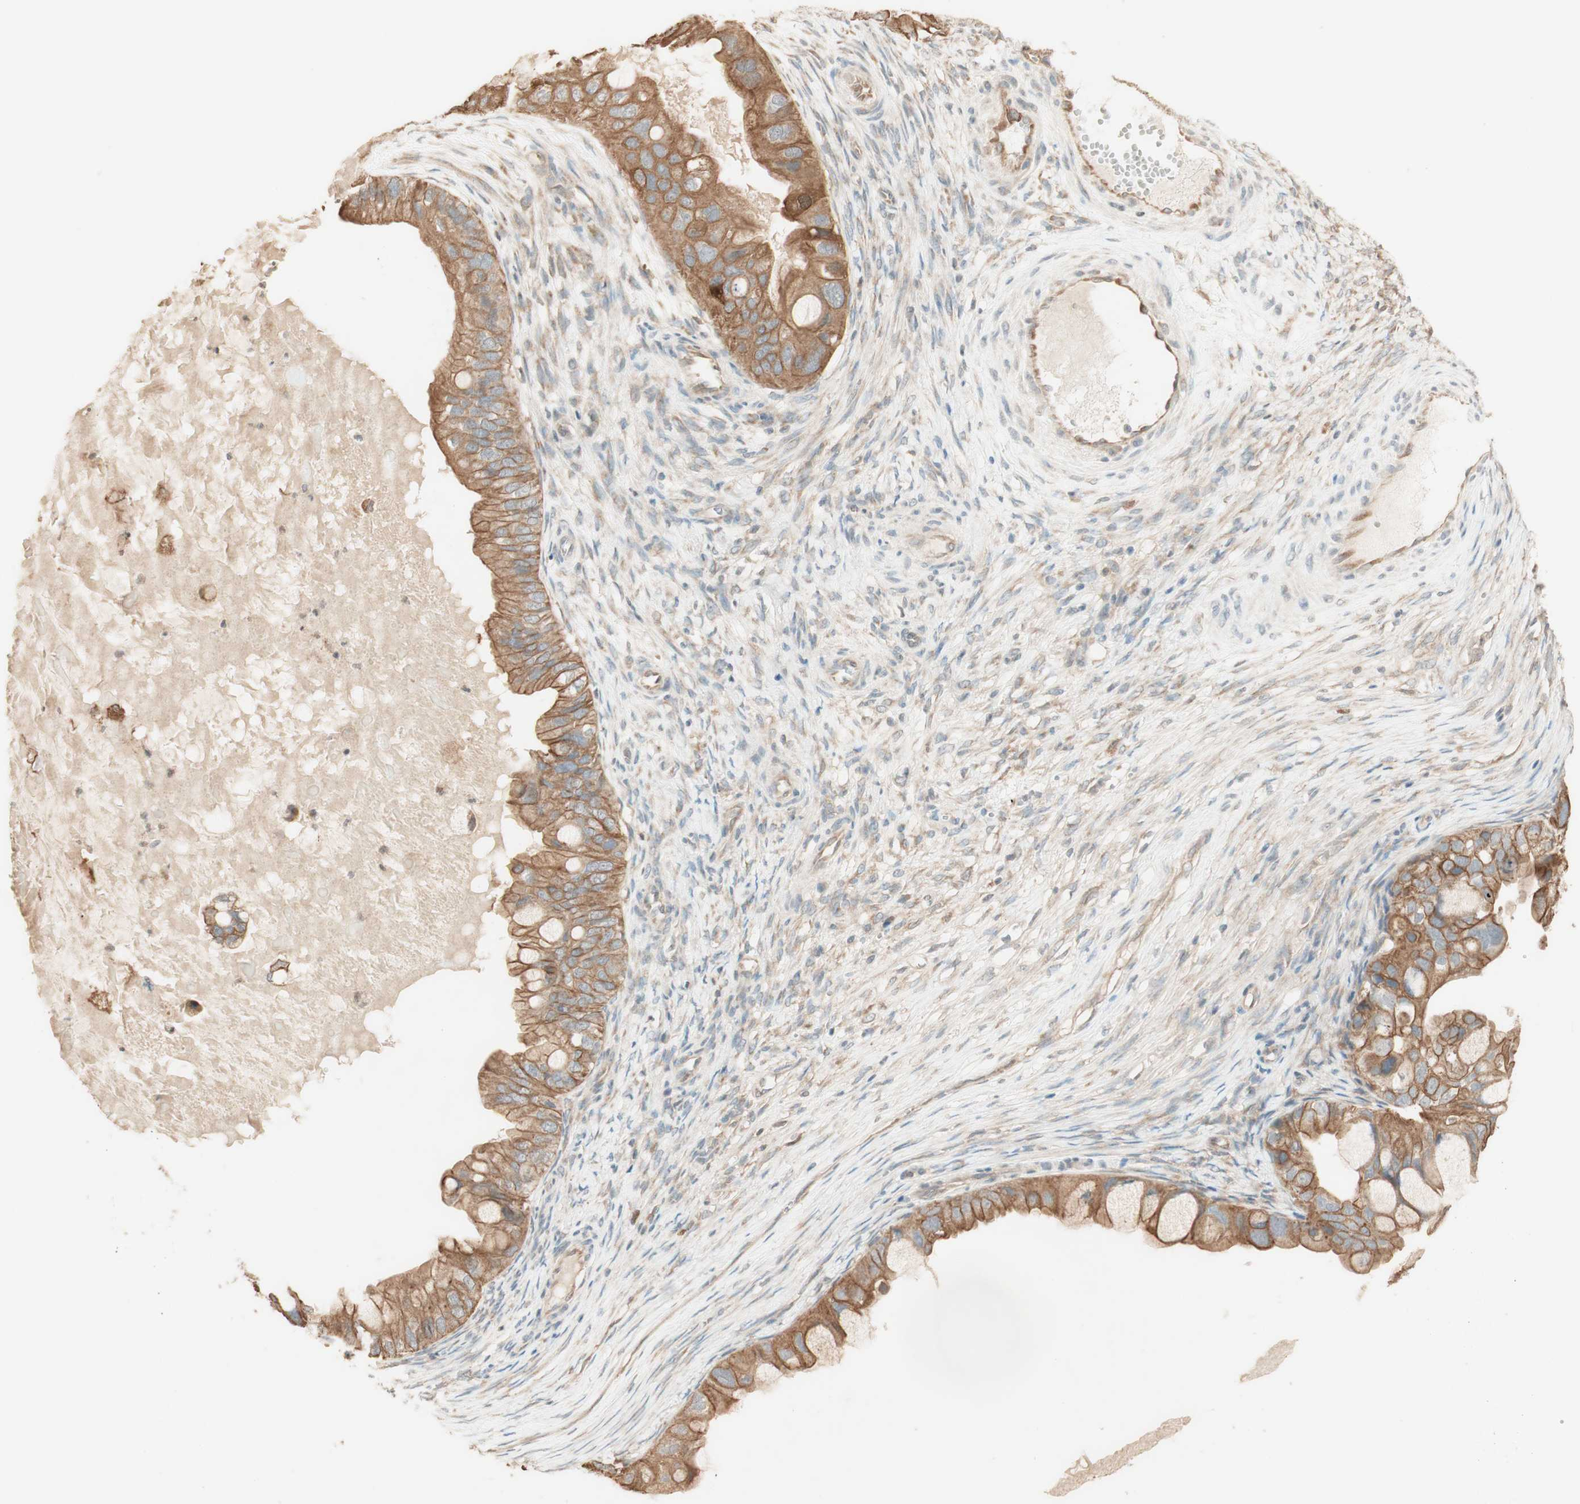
{"staining": {"intensity": "moderate", "quantity": ">75%", "location": "cytoplasmic/membranous"}, "tissue": "ovarian cancer", "cell_type": "Tumor cells", "image_type": "cancer", "snomed": [{"axis": "morphology", "description": "Cystadenocarcinoma, mucinous, NOS"}, {"axis": "topography", "description": "Ovary"}], "caption": "Moderate cytoplasmic/membranous positivity for a protein is present in about >75% of tumor cells of ovarian cancer (mucinous cystadenocarcinoma) using immunohistochemistry.", "gene": "CLCN2", "patient": {"sex": "female", "age": 80}}